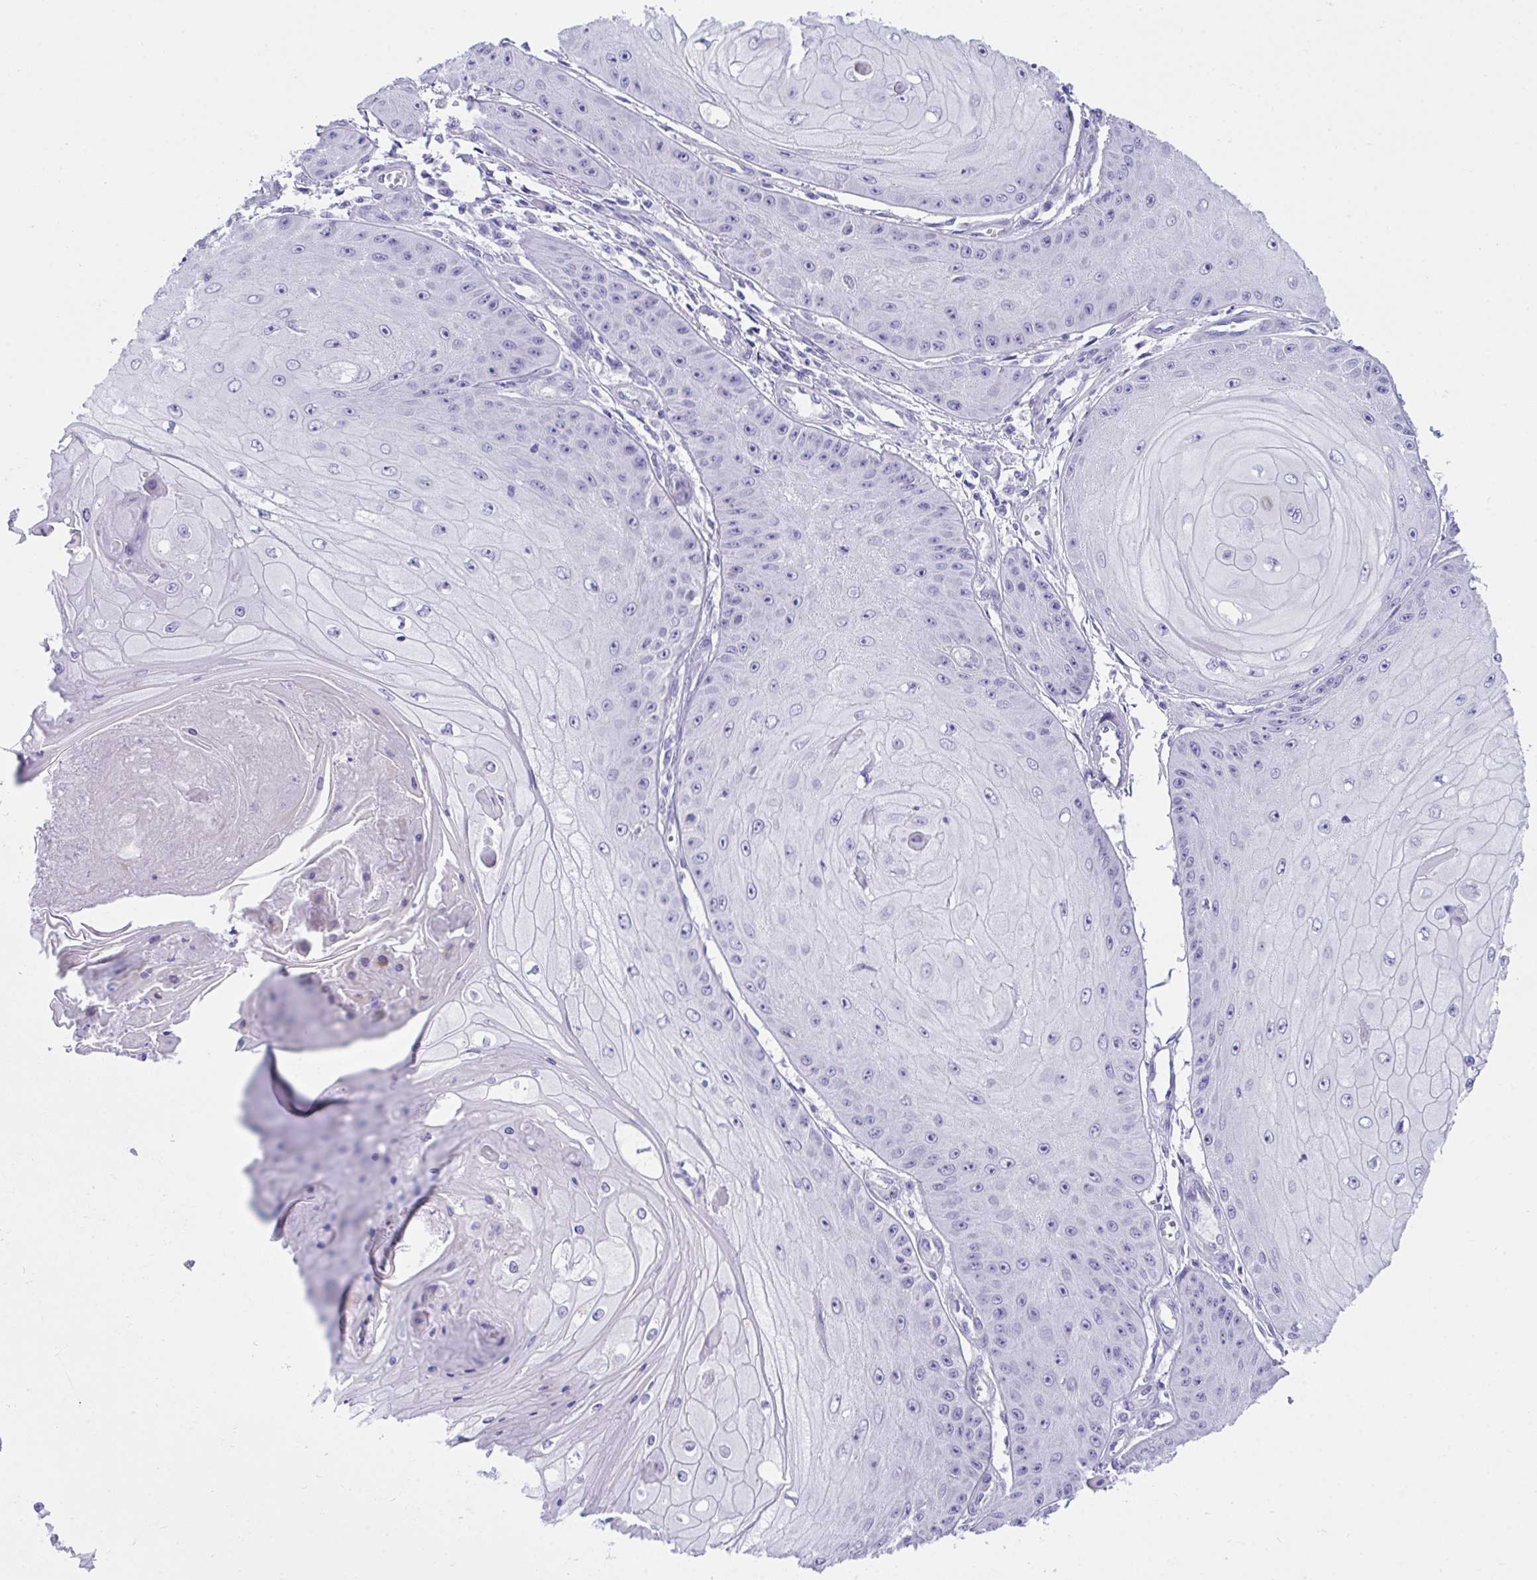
{"staining": {"intensity": "negative", "quantity": "none", "location": "none"}, "tissue": "skin cancer", "cell_type": "Tumor cells", "image_type": "cancer", "snomed": [{"axis": "morphology", "description": "Squamous cell carcinoma, NOS"}, {"axis": "topography", "description": "Skin"}], "caption": "A micrograph of human squamous cell carcinoma (skin) is negative for staining in tumor cells.", "gene": "TMEM106B", "patient": {"sex": "male", "age": 70}}